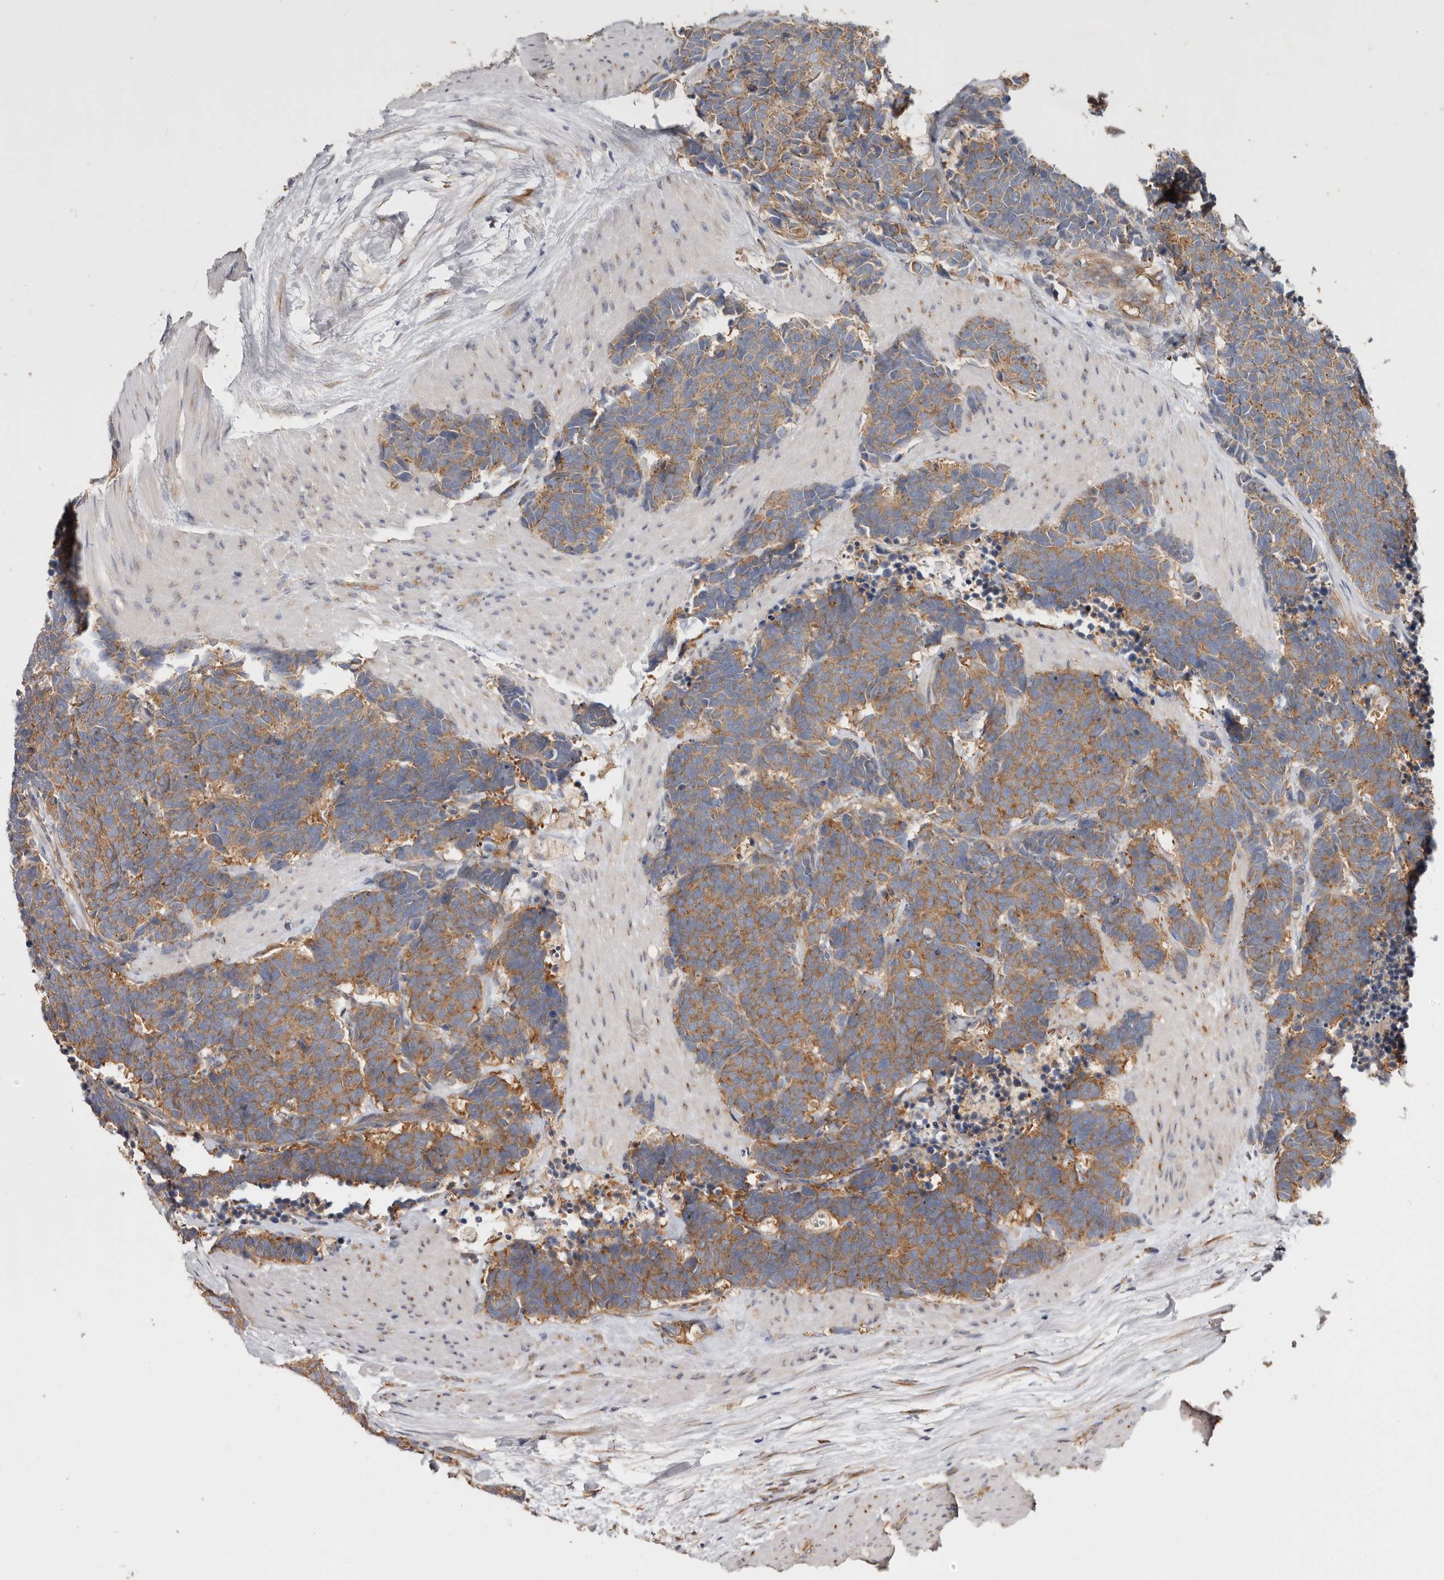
{"staining": {"intensity": "moderate", "quantity": ">75%", "location": "cytoplasmic/membranous"}, "tissue": "carcinoid", "cell_type": "Tumor cells", "image_type": "cancer", "snomed": [{"axis": "morphology", "description": "Carcinoma, NOS"}, {"axis": "morphology", "description": "Carcinoid, malignant, NOS"}, {"axis": "topography", "description": "Urinary bladder"}], "caption": "Human carcinoid stained for a protein (brown) shows moderate cytoplasmic/membranous positive positivity in approximately >75% of tumor cells.", "gene": "EPRS1", "patient": {"sex": "male", "age": 57}}